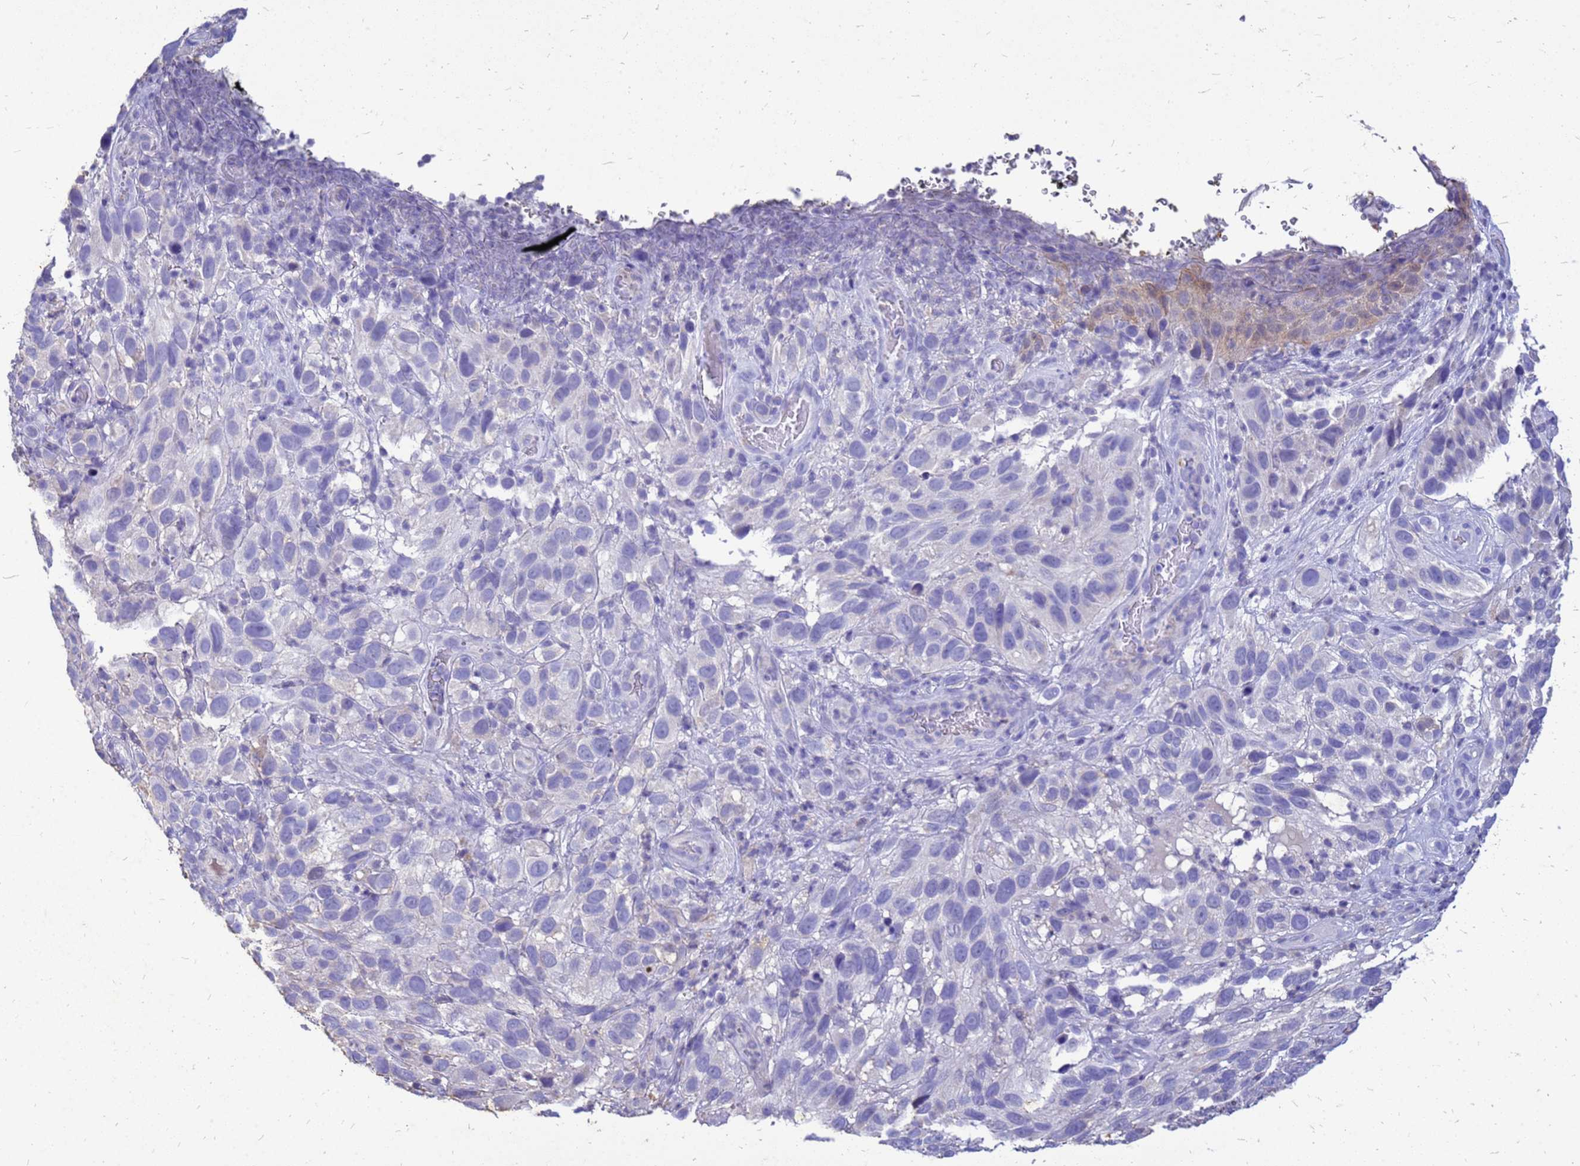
{"staining": {"intensity": "negative", "quantity": "none", "location": "none"}, "tissue": "melanoma", "cell_type": "Tumor cells", "image_type": "cancer", "snomed": [{"axis": "morphology", "description": "Malignant melanoma, NOS"}, {"axis": "topography", "description": "Skin"}], "caption": "Immunohistochemical staining of melanoma demonstrates no significant staining in tumor cells. (DAB (3,3'-diaminobenzidine) IHC, high magnification).", "gene": "AKR1C1", "patient": {"sex": "female", "age": 96}}